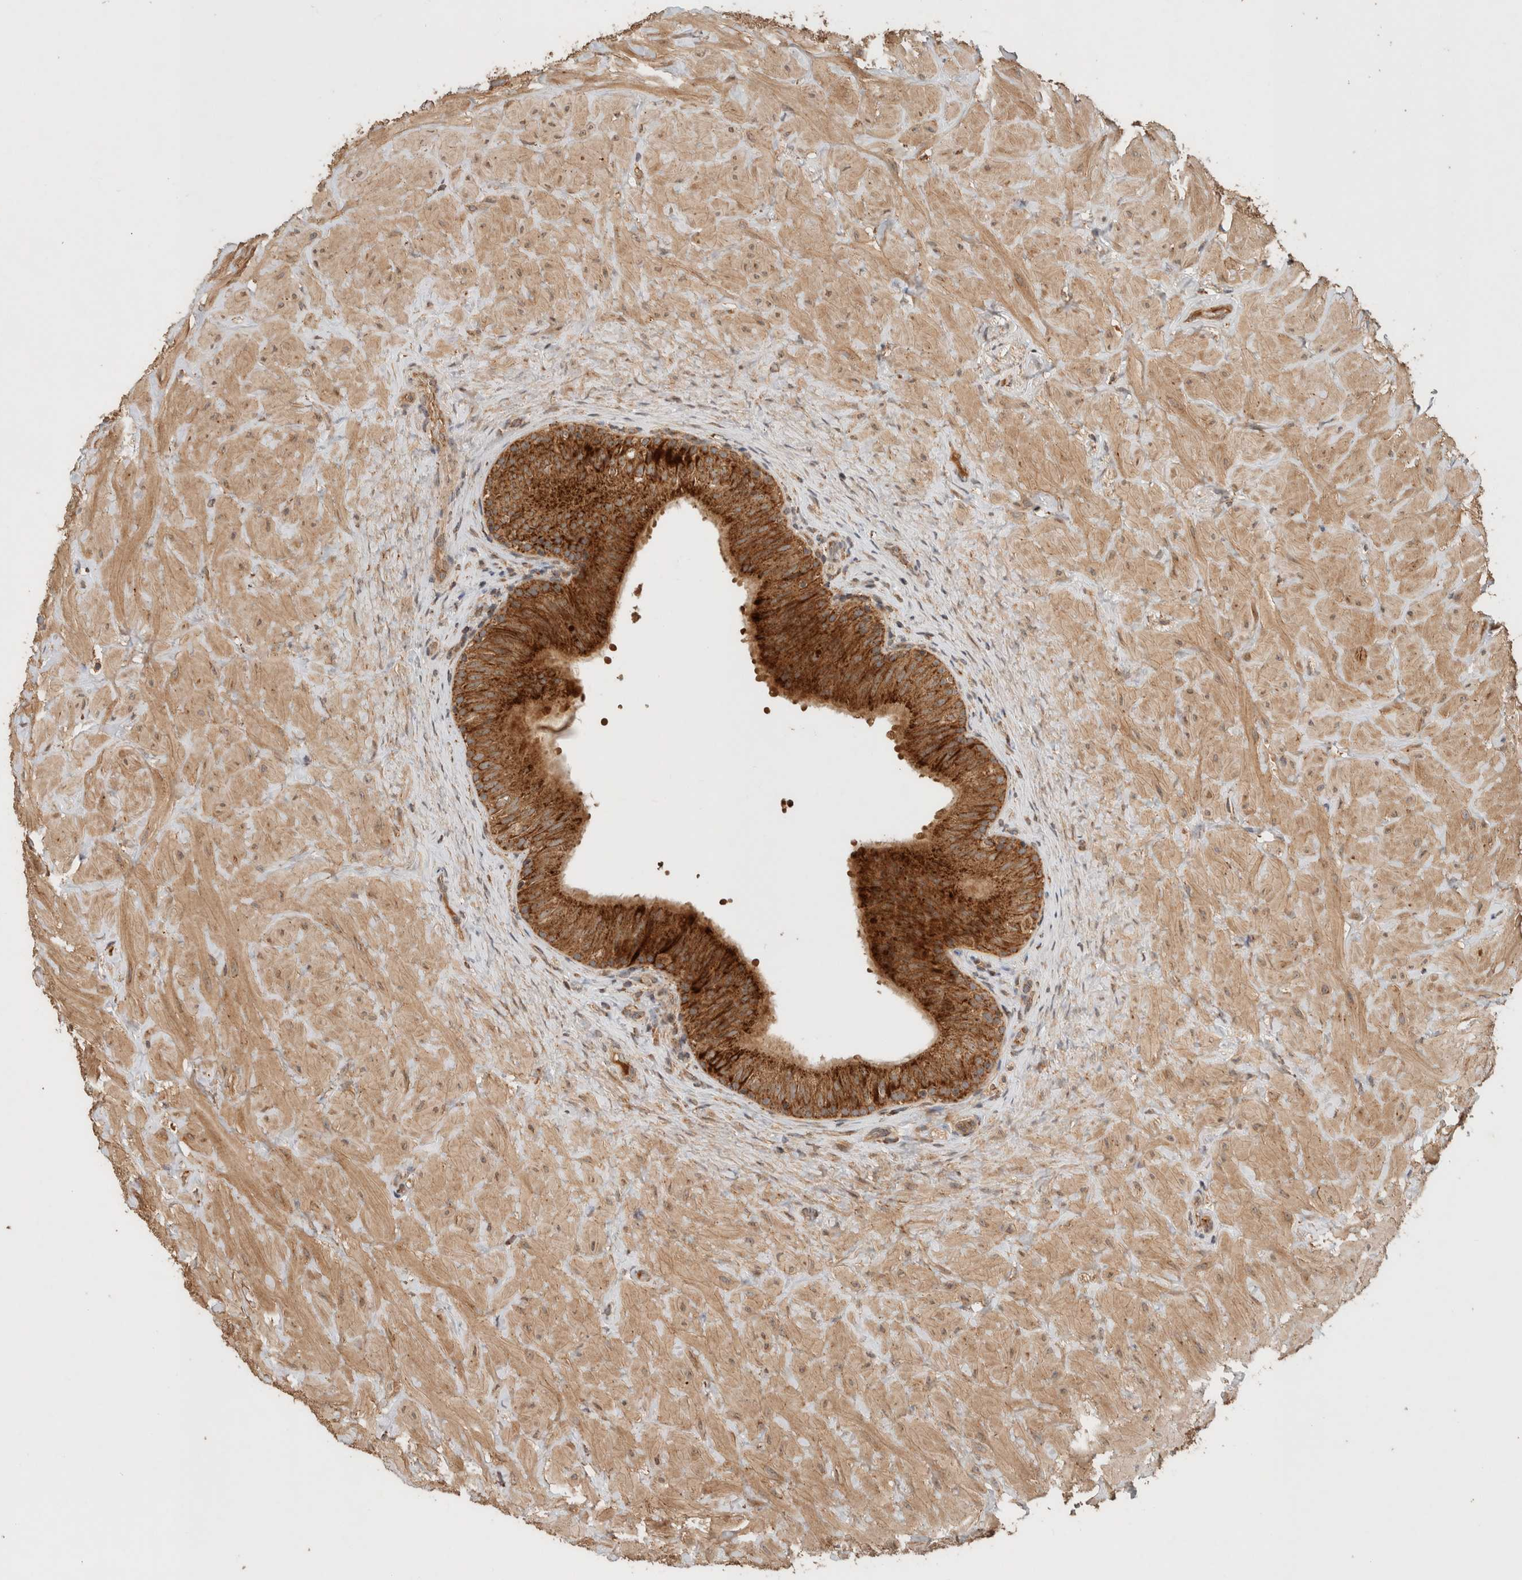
{"staining": {"intensity": "strong", "quantity": ">75%", "location": "cytoplasmic/membranous"}, "tissue": "epididymis", "cell_type": "Glandular cells", "image_type": "normal", "snomed": [{"axis": "morphology", "description": "Normal tissue, NOS"}, {"axis": "topography", "description": "Soft tissue"}, {"axis": "topography", "description": "Epididymis"}], "caption": "Immunohistochemistry (IHC) of normal epididymis demonstrates high levels of strong cytoplasmic/membranous positivity in about >75% of glandular cells.", "gene": "EIF2B3", "patient": {"sex": "male", "age": 26}}